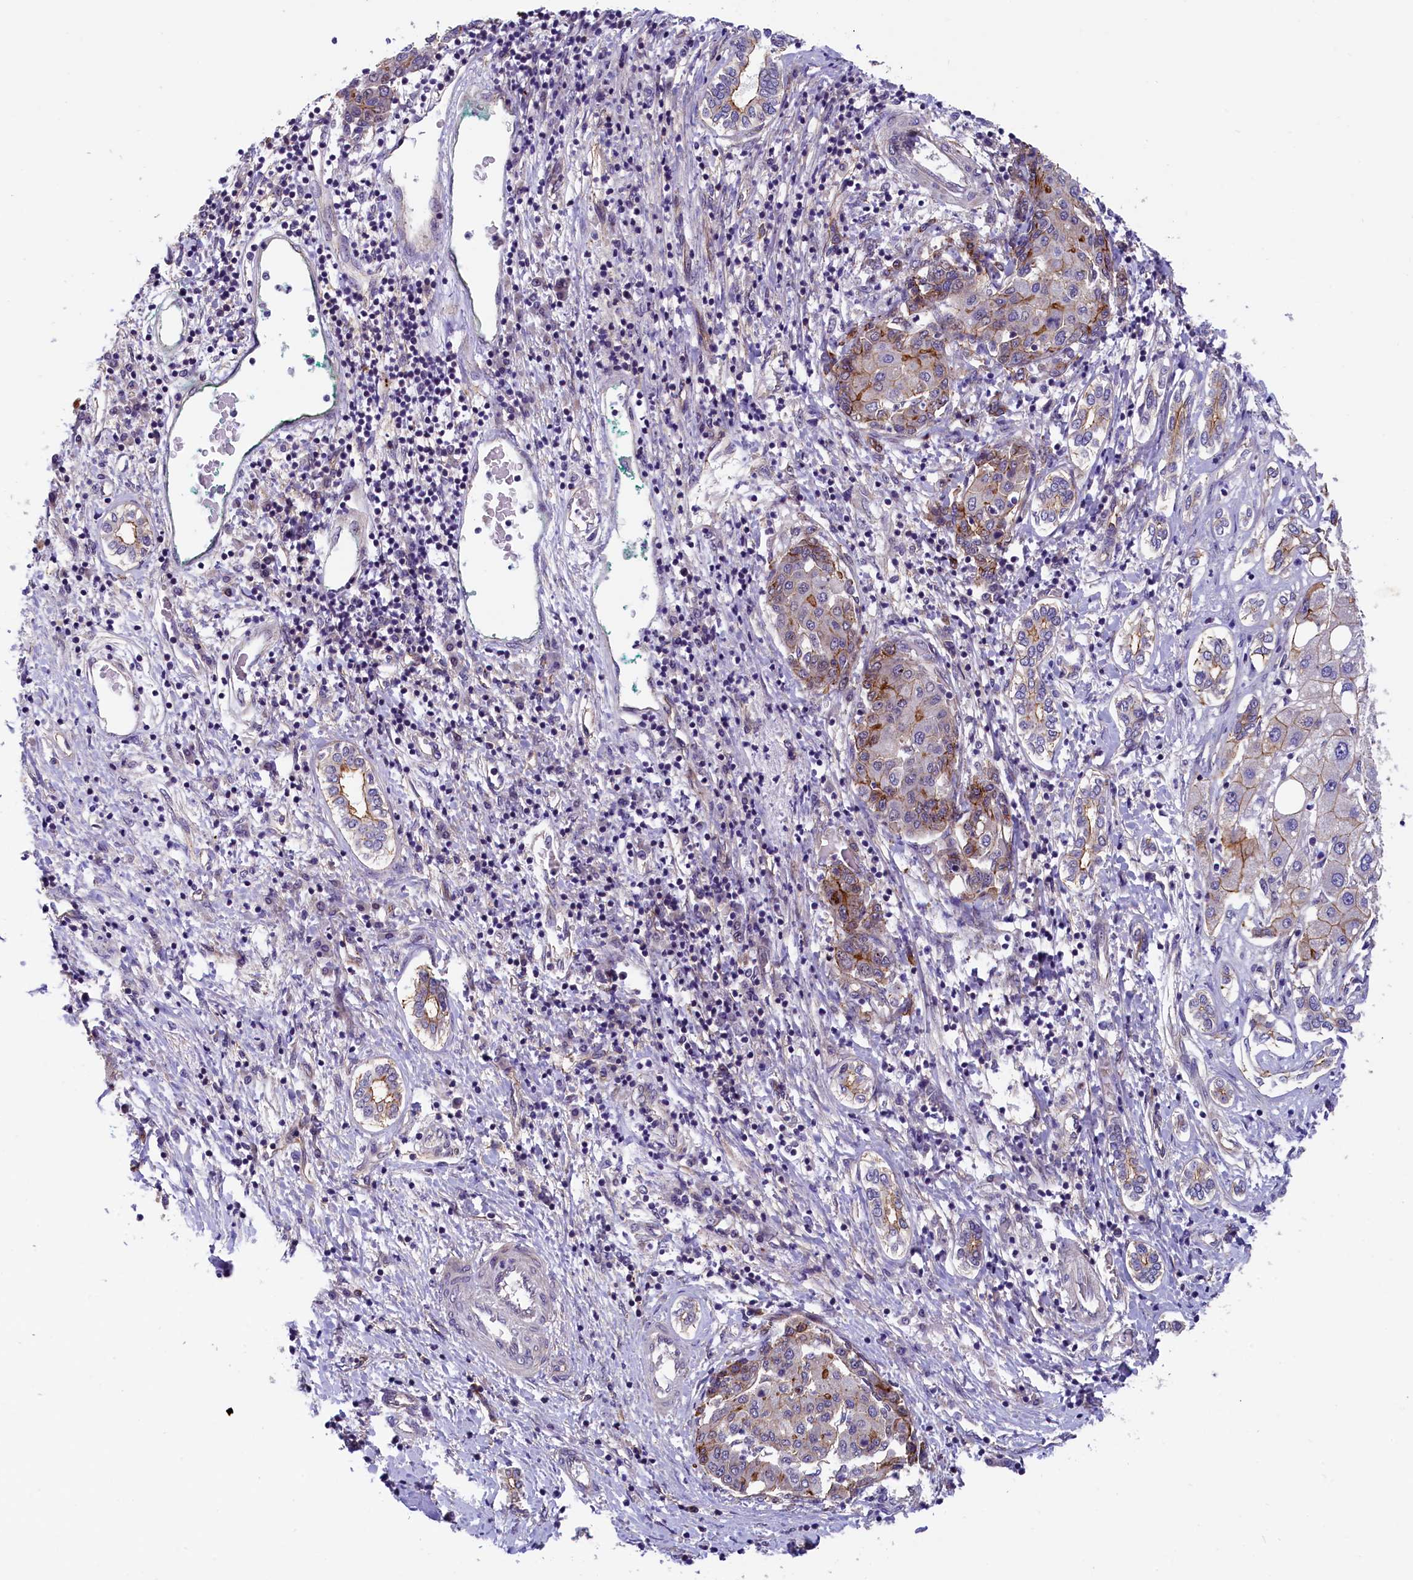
{"staining": {"intensity": "weak", "quantity": "25%-75%", "location": "cytoplasmic/membranous"}, "tissue": "liver cancer", "cell_type": "Tumor cells", "image_type": "cancer", "snomed": [{"axis": "morphology", "description": "Carcinoma, Hepatocellular, NOS"}, {"axis": "topography", "description": "Liver"}], "caption": "This is an image of IHC staining of hepatocellular carcinoma (liver), which shows weak positivity in the cytoplasmic/membranous of tumor cells.", "gene": "ARL14EP", "patient": {"sex": "male", "age": 65}}